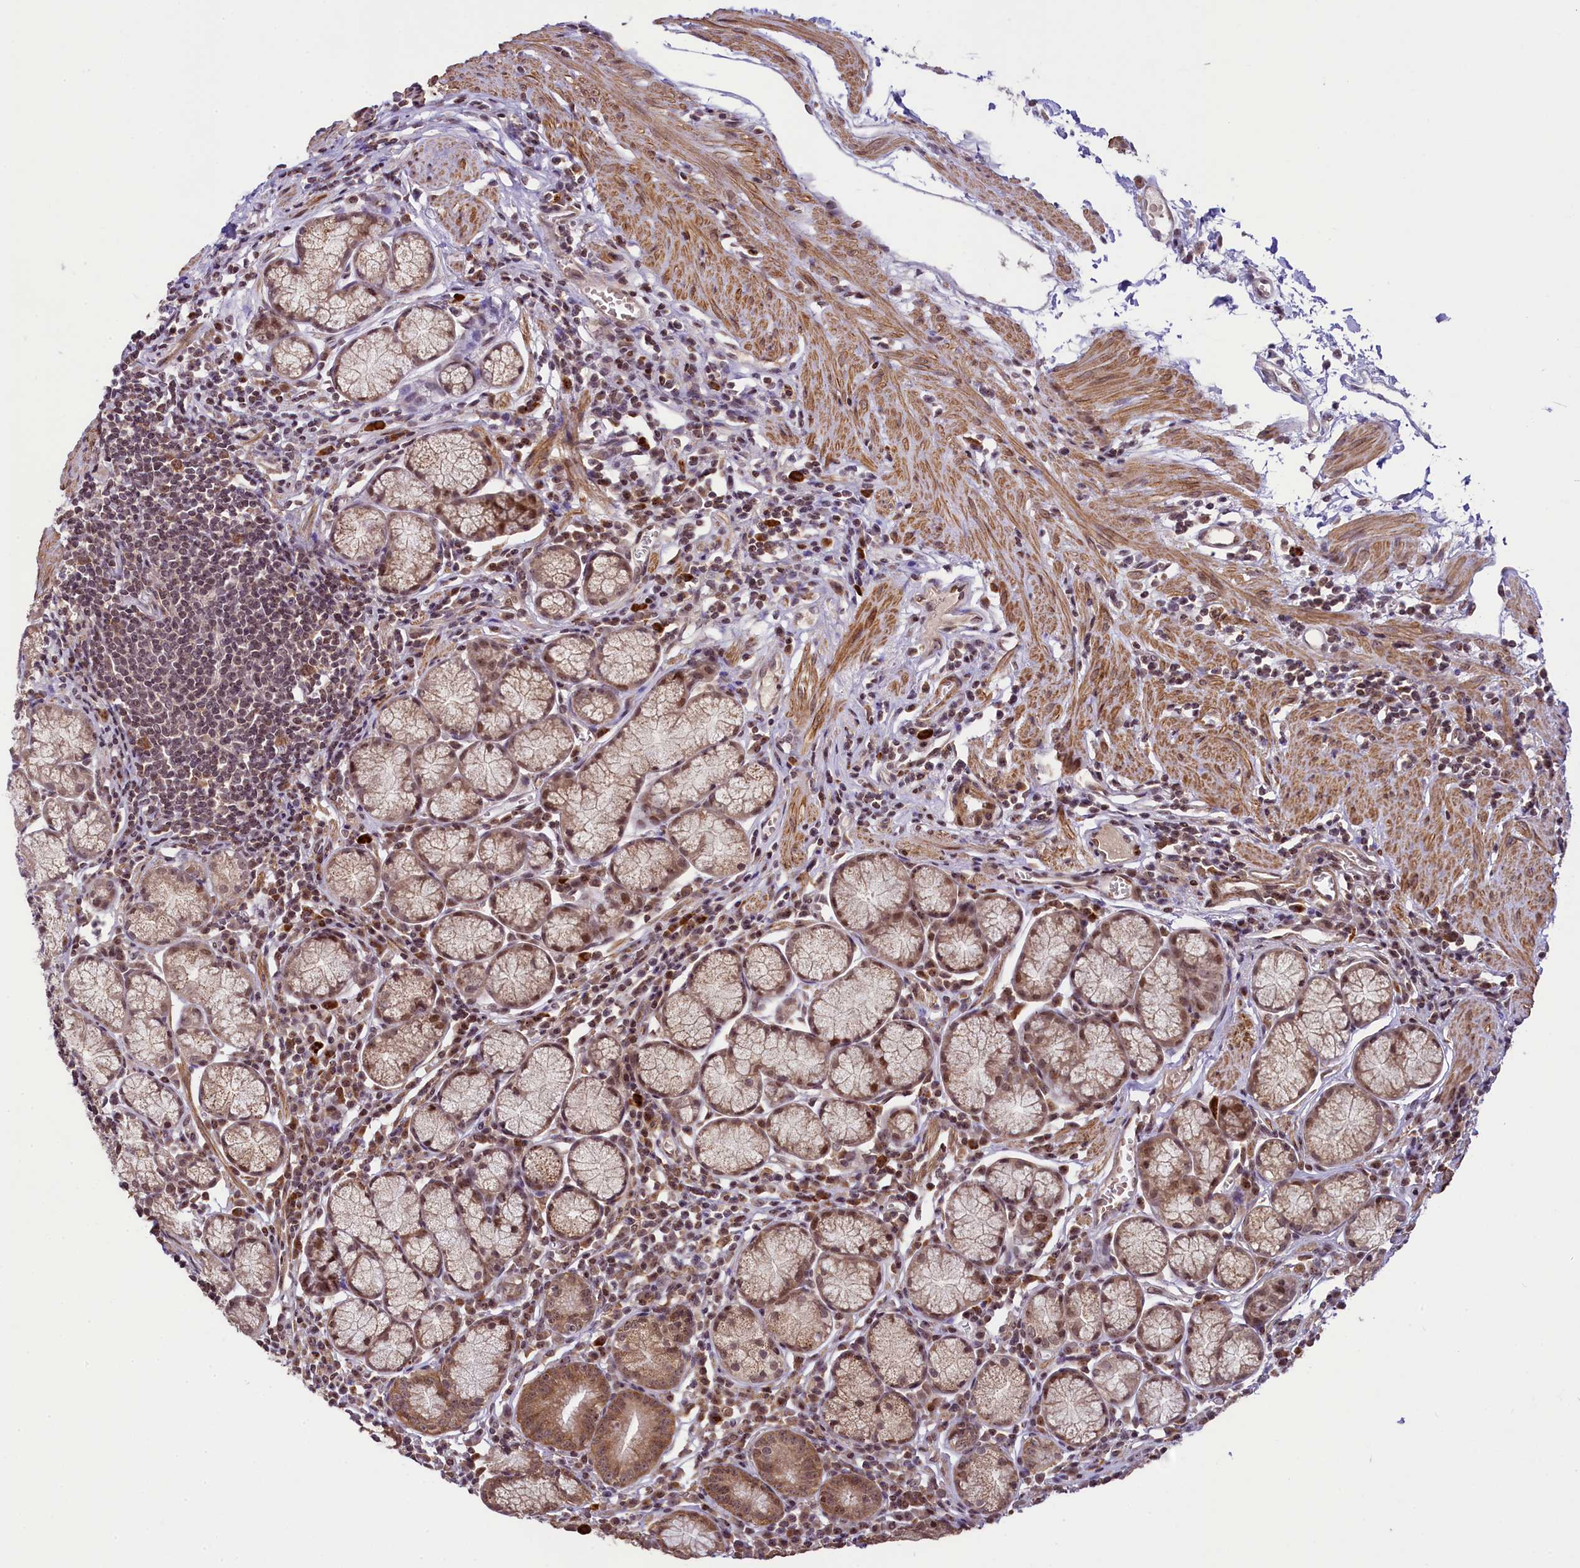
{"staining": {"intensity": "moderate", "quantity": "25%-75%", "location": "cytoplasmic/membranous,nuclear"}, "tissue": "stomach", "cell_type": "Glandular cells", "image_type": "normal", "snomed": [{"axis": "morphology", "description": "Normal tissue, NOS"}, {"axis": "topography", "description": "Stomach"}], "caption": "This photomicrograph reveals immunohistochemistry staining of benign human stomach, with medium moderate cytoplasmic/membranous,nuclear expression in about 25%-75% of glandular cells.", "gene": "RBBP8", "patient": {"sex": "male", "age": 55}}